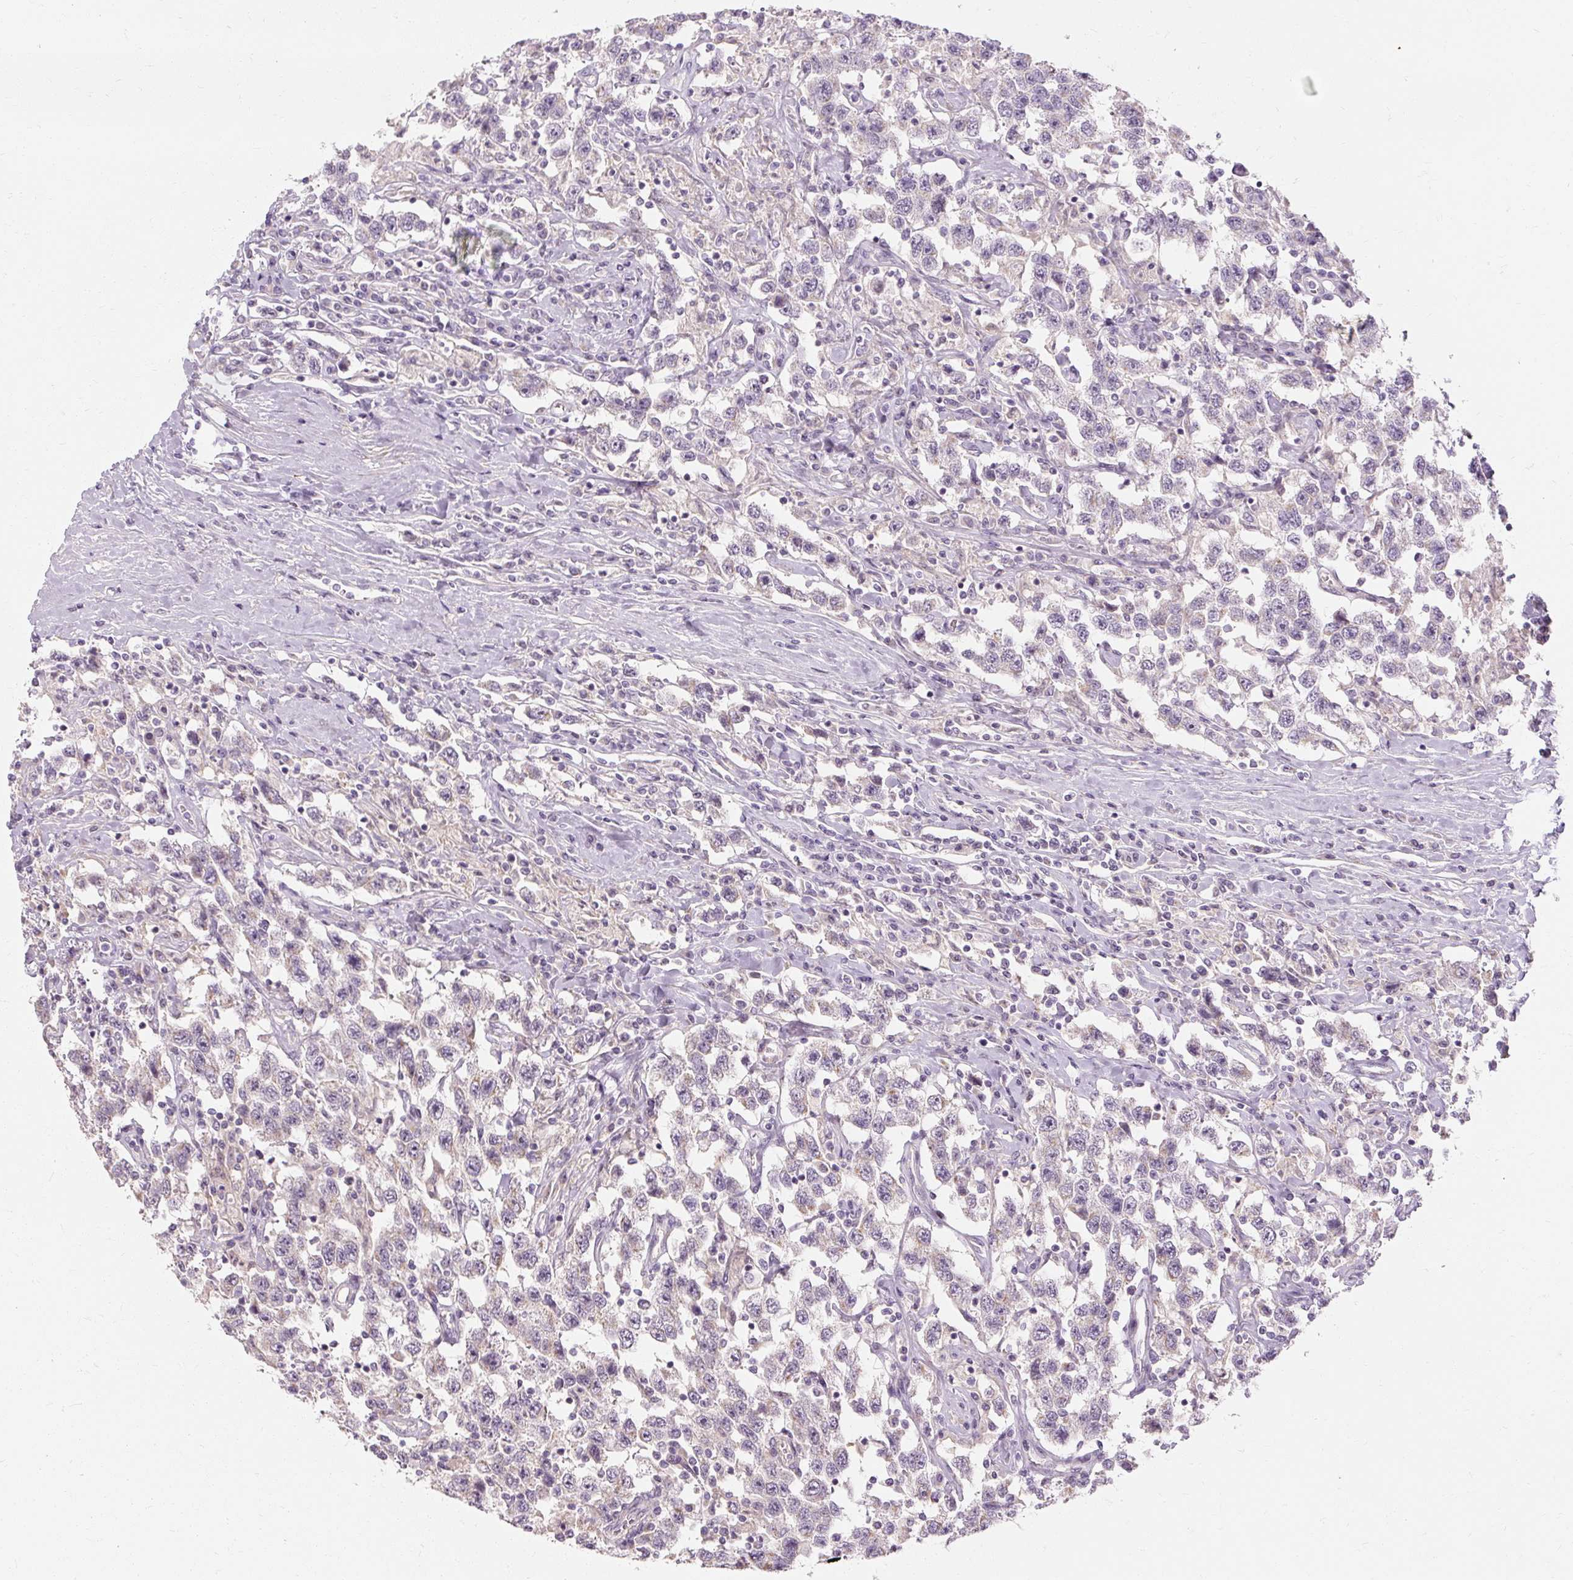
{"staining": {"intensity": "negative", "quantity": "none", "location": "none"}, "tissue": "testis cancer", "cell_type": "Tumor cells", "image_type": "cancer", "snomed": [{"axis": "morphology", "description": "Seminoma, NOS"}, {"axis": "topography", "description": "Testis"}], "caption": "Testis seminoma stained for a protein using immunohistochemistry displays no staining tumor cells.", "gene": "CAPN3", "patient": {"sex": "male", "age": 41}}